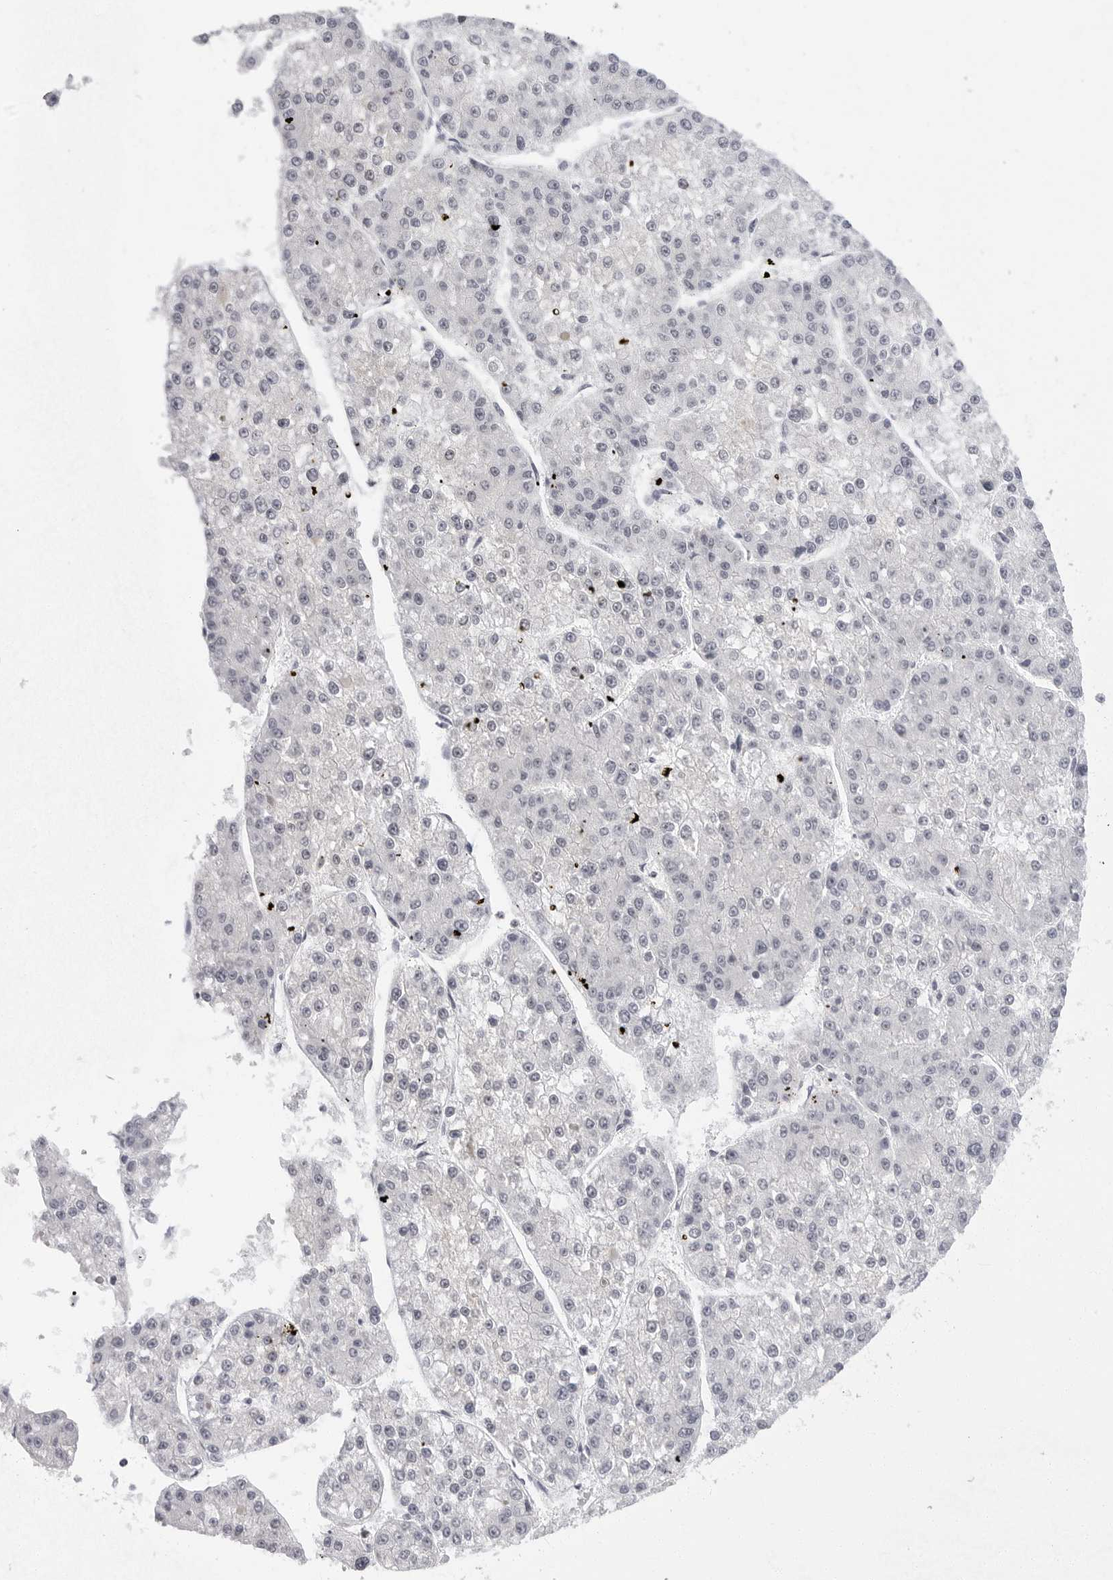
{"staining": {"intensity": "negative", "quantity": "none", "location": "none"}, "tissue": "liver cancer", "cell_type": "Tumor cells", "image_type": "cancer", "snomed": [{"axis": "morphology", "description": "Carcinoma, Hepatocellular, NOS"}, {"axis": "topography", "description": "Liver"}], "caption": "High power microscopy histopathology image of an IHC photomicrograph of liver cancer (hepatocellular carcinoma), revealing no significant positivity in tumor cells. (Immunohistochemistry (ihc), brightfield microscopy, high magnification).", "gene": "VEZF1", "patient": {"sex": "female", "age": 73}}